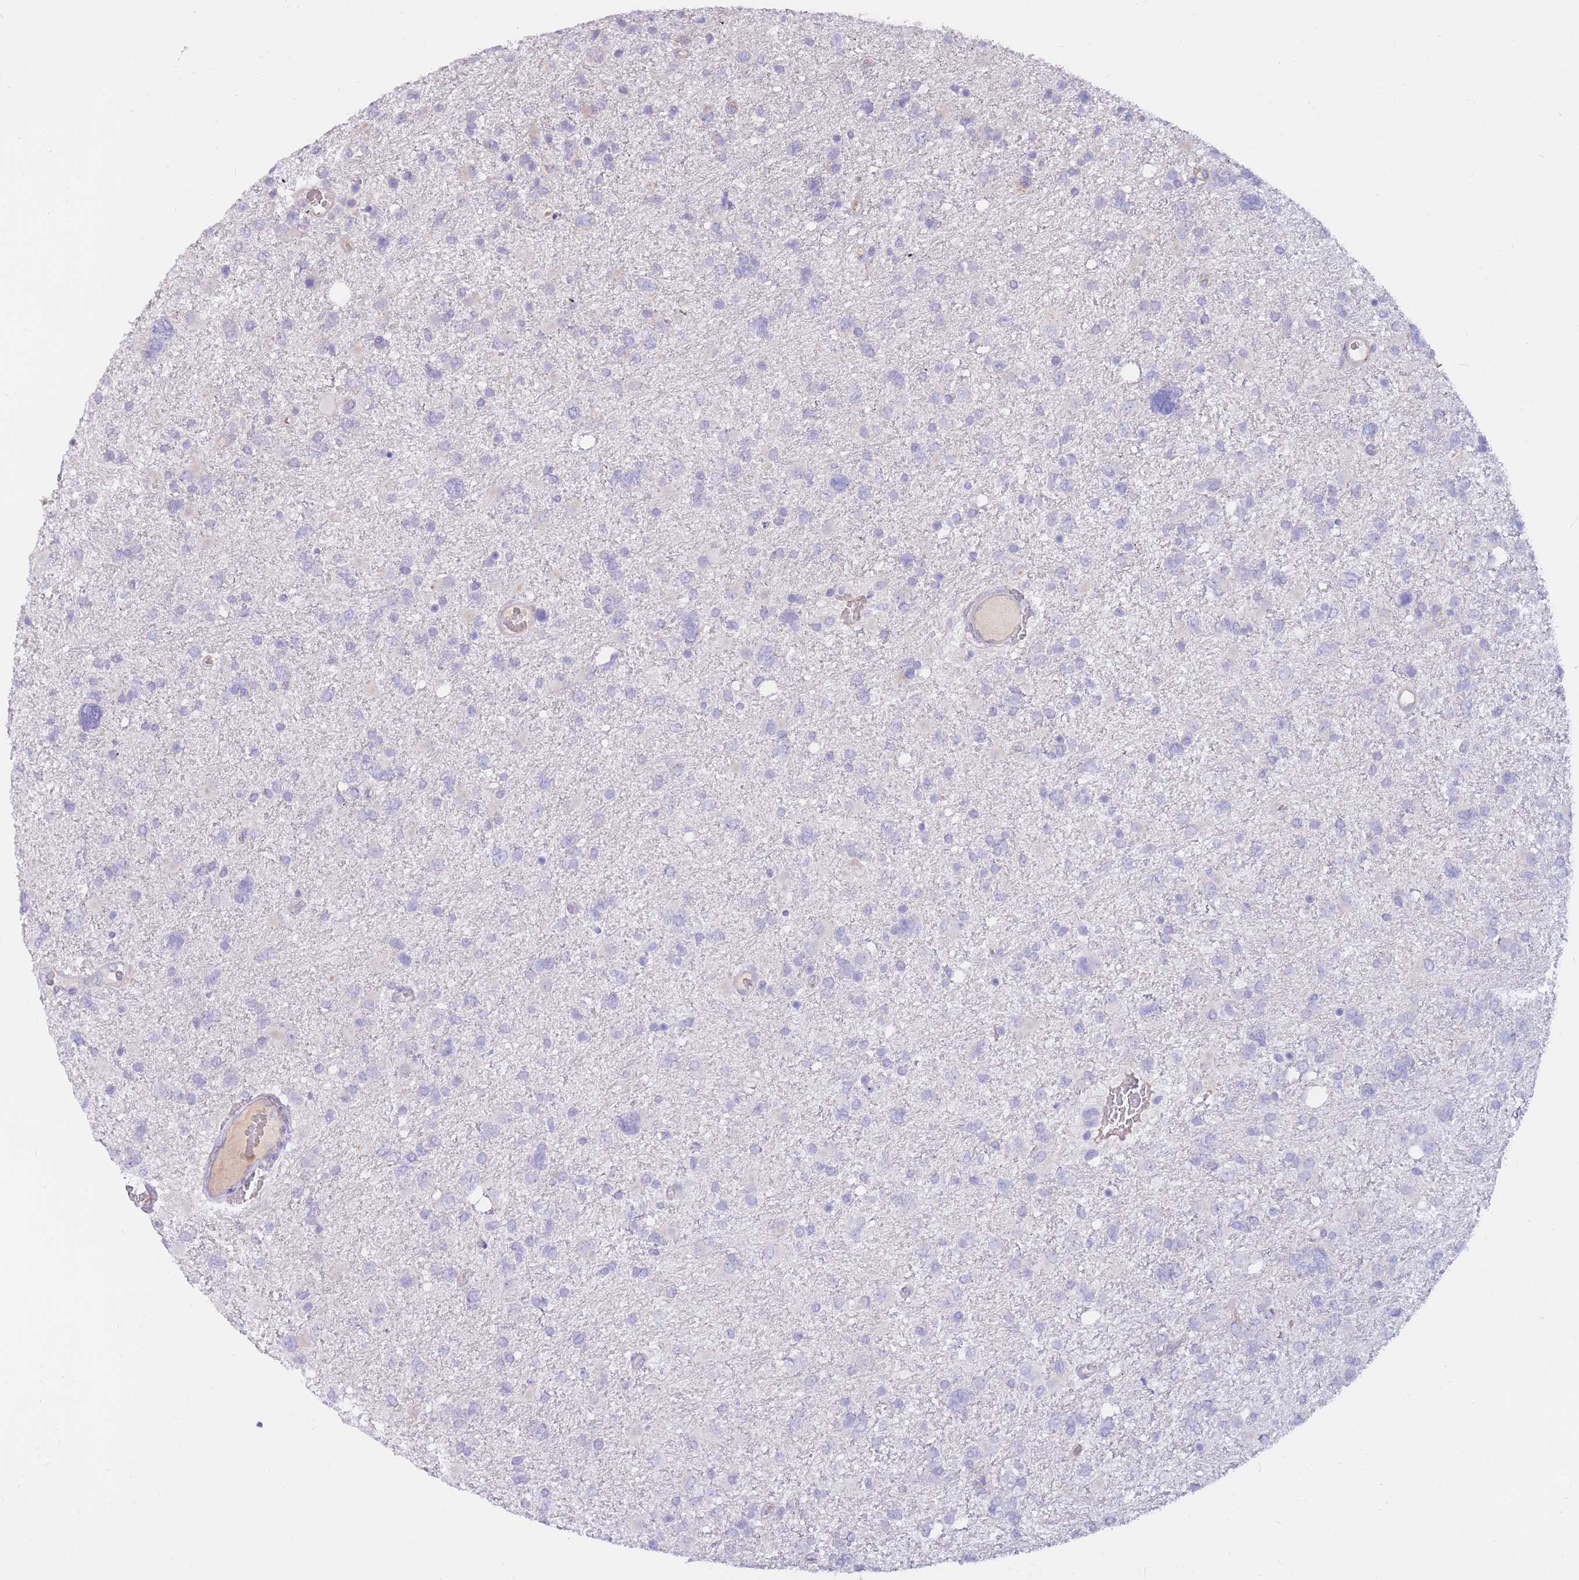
{"staining": {"intensity": "negative", "quantity": "none", "location": "none"}, "tissue": "glioma", "cell_type": "Tumor cells", "image_type": "cancer", "snomed": [{"axis": "morphology", "description": "Glioma, malignant, High grade"}, {"axis": "topography", "description": "Brain"}], "caption": "Tumor cells show no significant protein expression in glioma. (DAB (3,3'-diaminobenzidine) IHC, high magnification).", "gene": "SULT1A1", "patient": {"sex": "male", "age": 61}}